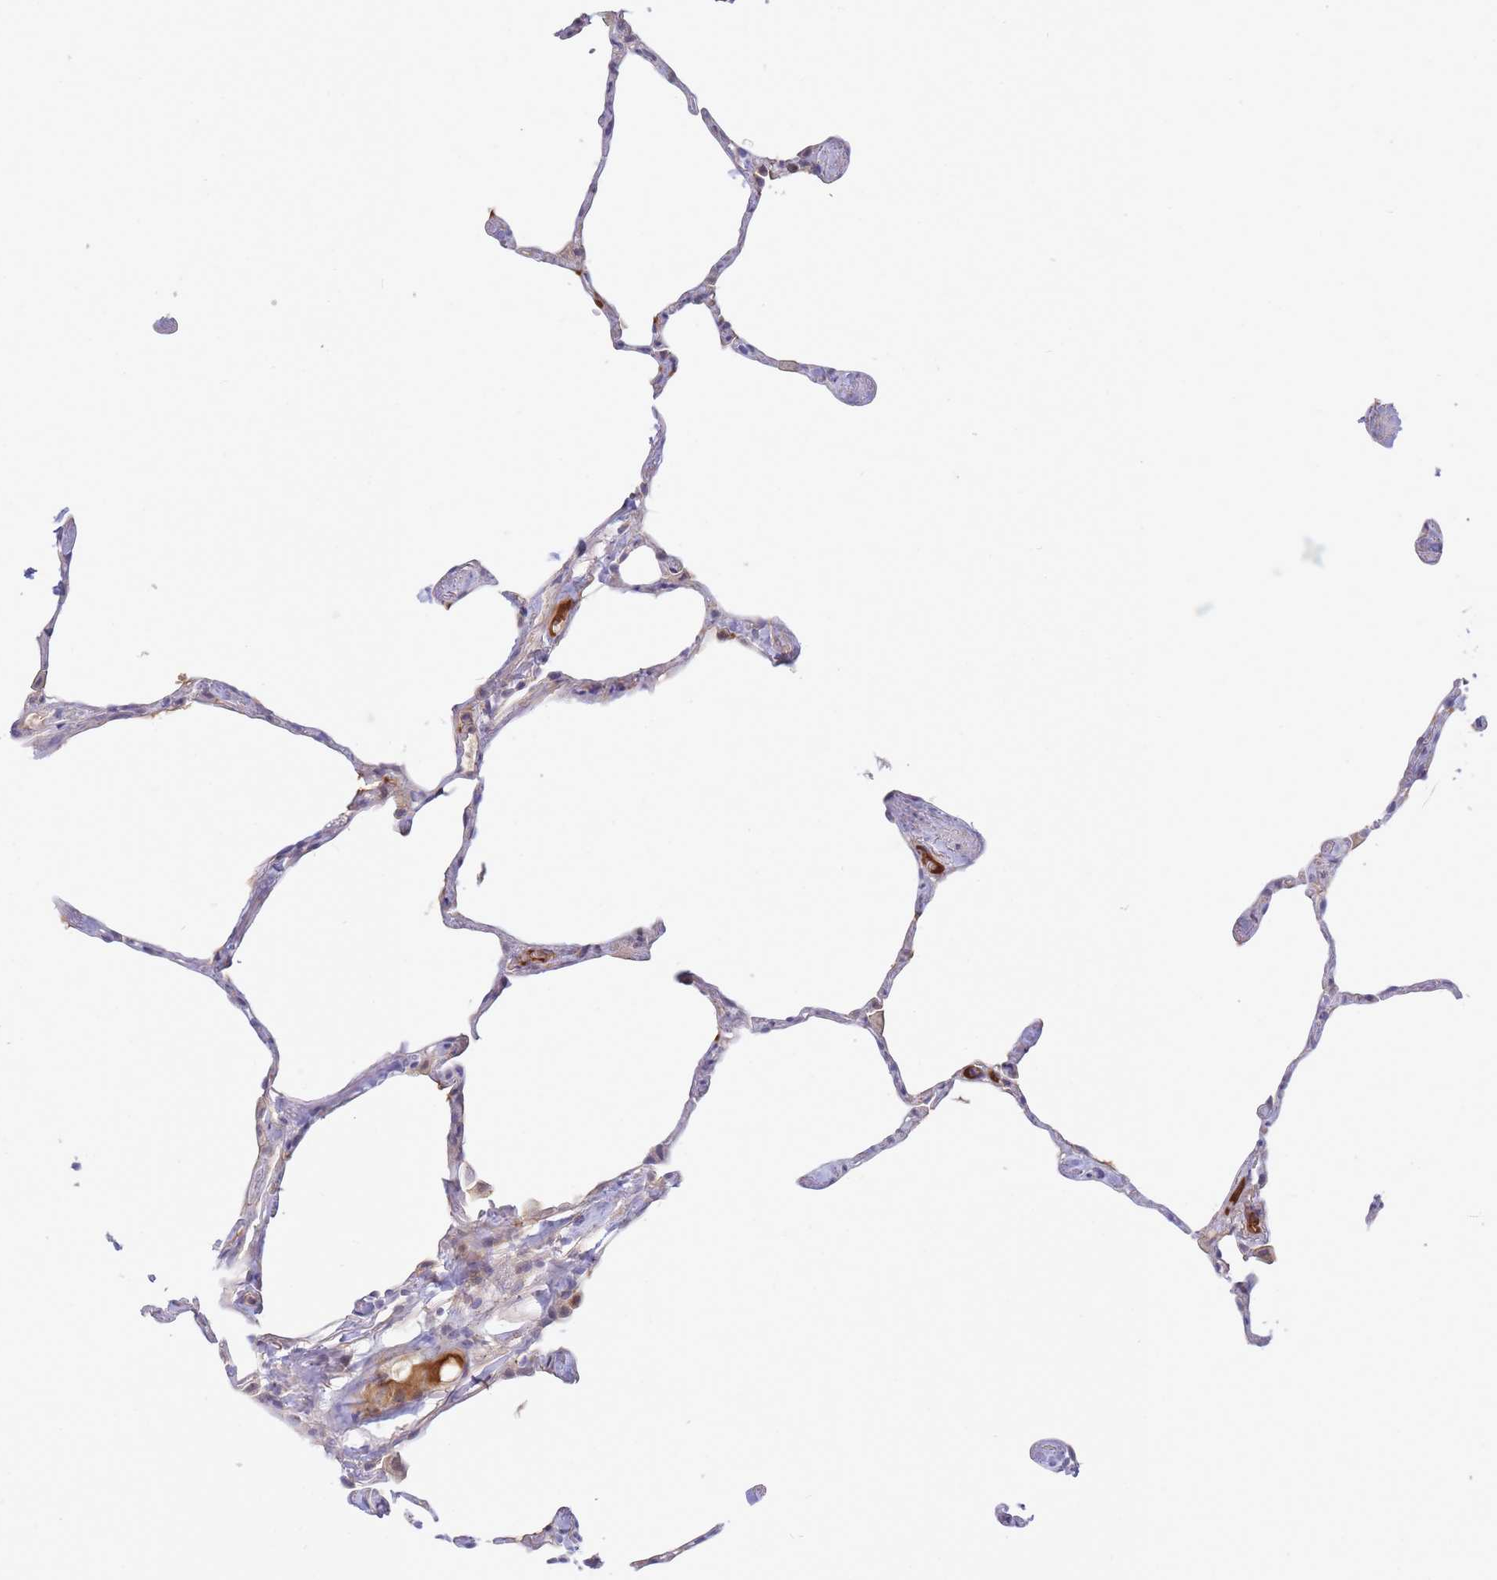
{"staining": {"intensity": "negative", "quantity": "none", "location": "none"}, "tissue": "lung", "cell_type": "Alveolar cells", "image_type": "normal", "snomed": [{"axis": "morphology", "description": "Normal tissue, NOS"}, {"axis": "topography", "description": "Lung"}], "caption": "This is an IHC histopathology image of benign lung. There is no positivity in alveolar cells.", "gene": "APOL4", "patient": {"sex": "male", "age": 65}}